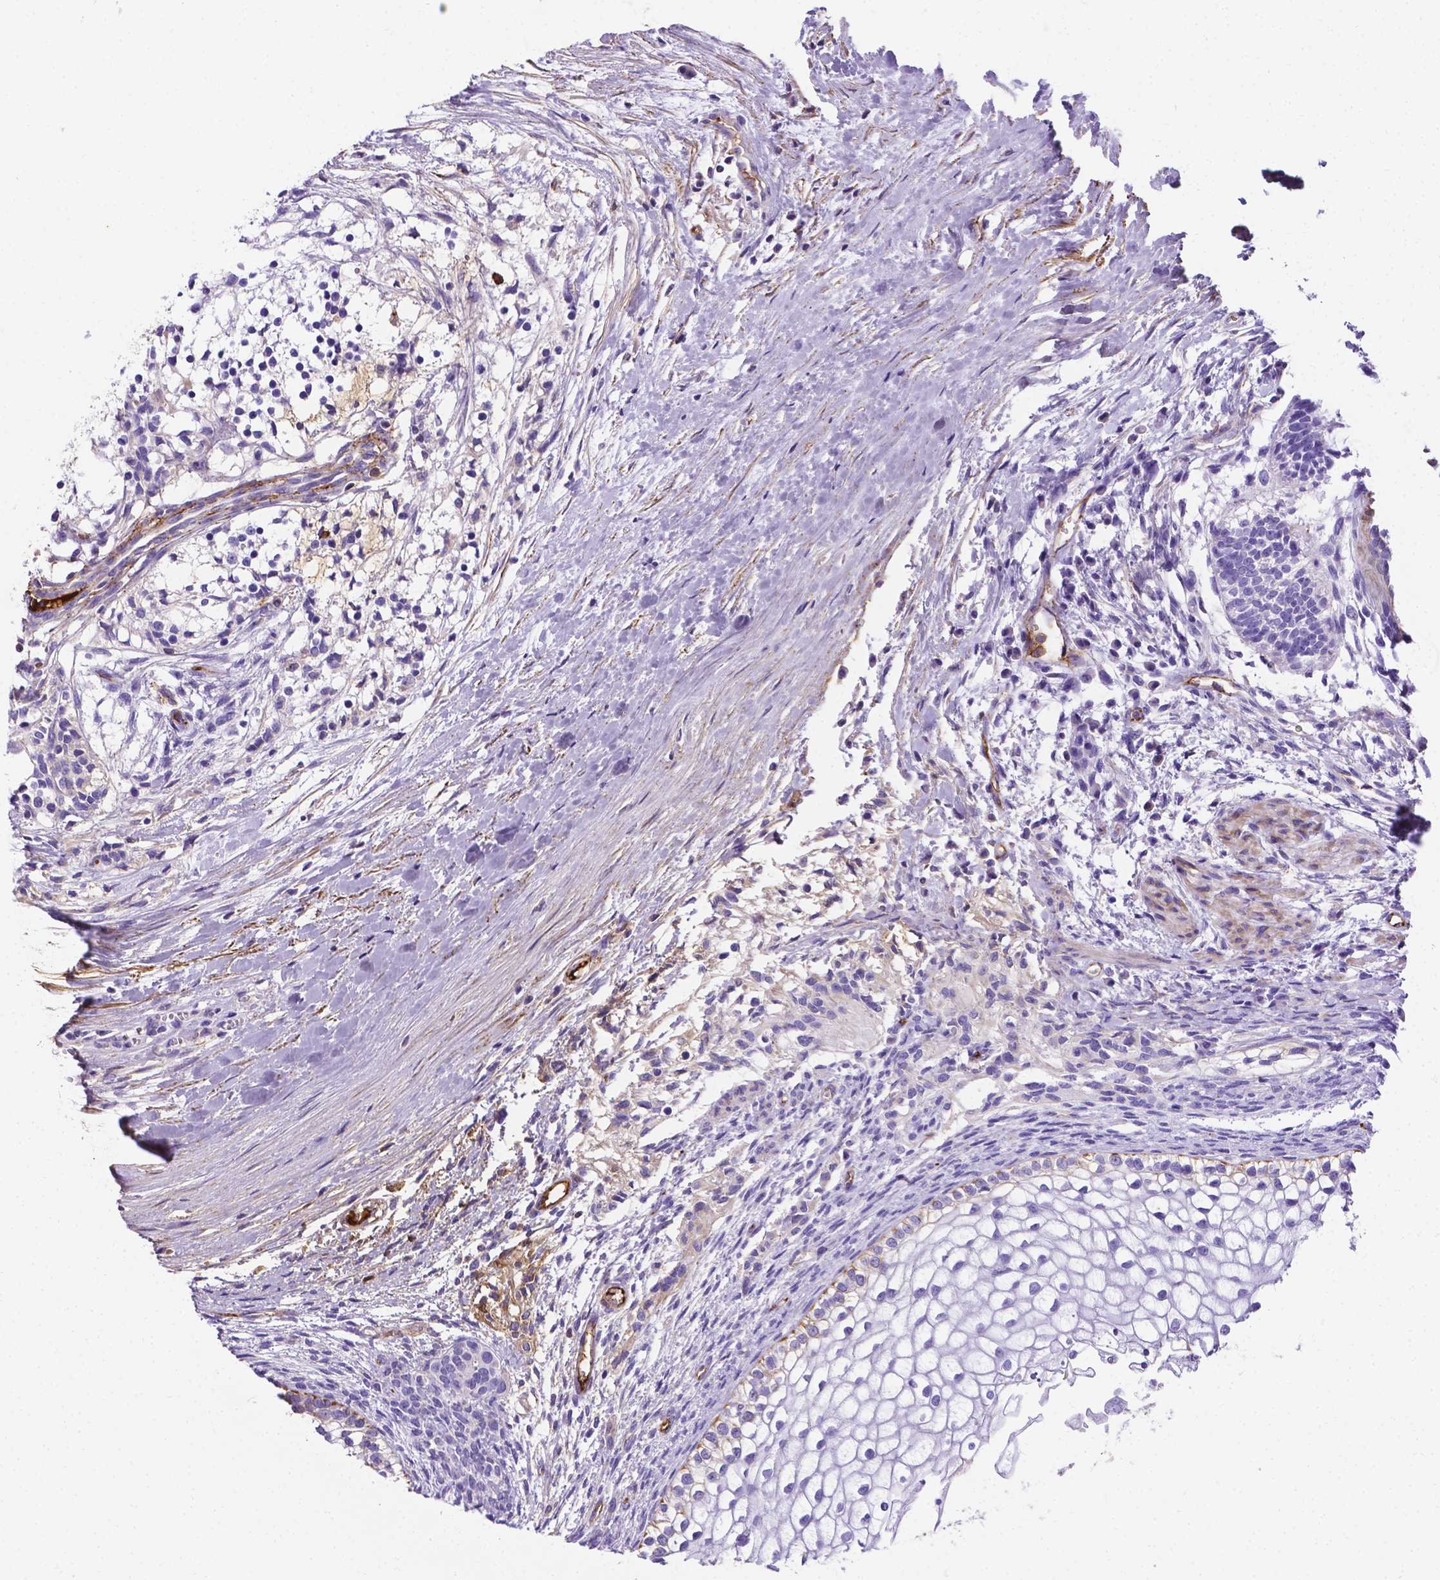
{"staining": {"intensity": "negative", "quantity": "none", "location": "none"}, "tissue": "testis cancer", "cell_type": "Tumor cells", "image_type": "cancer", "snomed": [{"axis": "morphology", "description": "Carcinoma, Embryonal, NOS"}, {"axis": "topography", "description": "Testis"}], "caption": "Tumor cells are negative for protein expression in human testis embryonal carcinoma.", "gene": "APOE", "patient": {"sex": "male", "age": 37}}